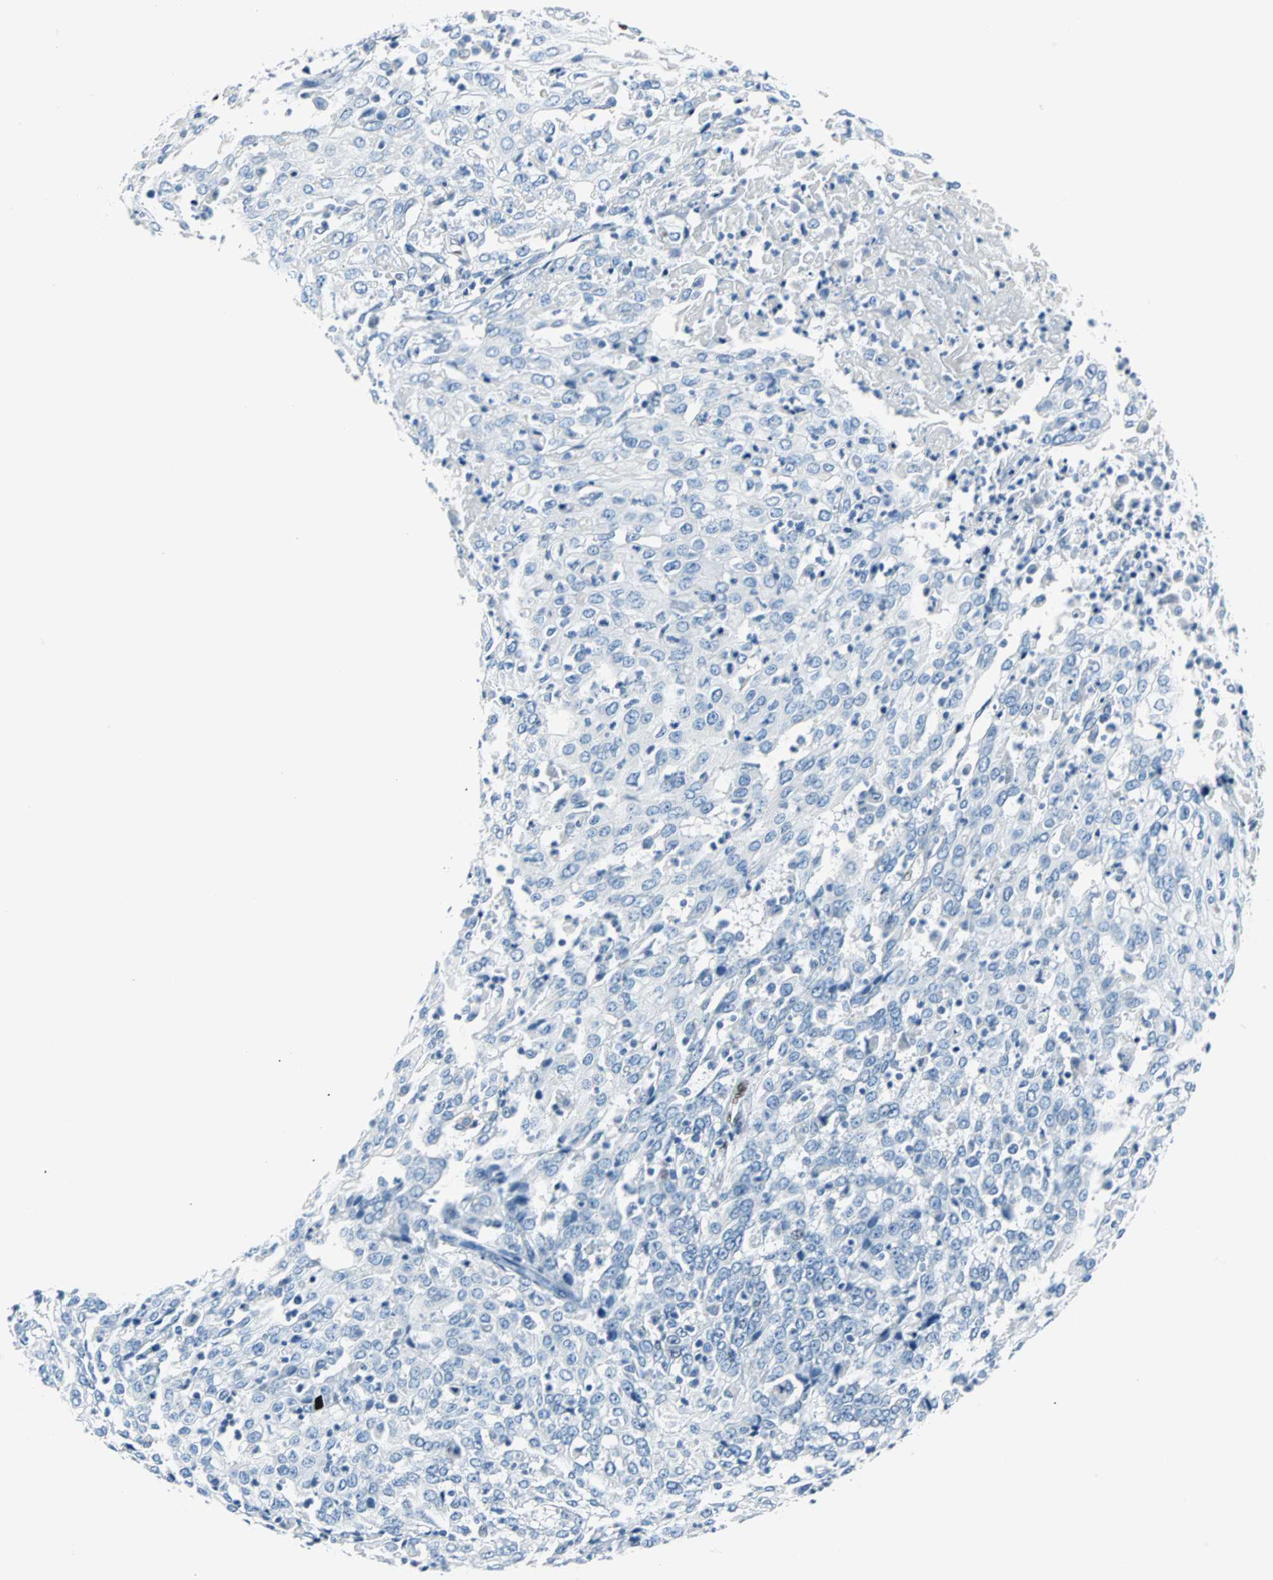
{"staining": {"intensity": "negative", "quantity": "none", "location": "none"}, "tissue": "cervical cancer", "cell_type": "Tumor cells", "image_type": "cancer", "snomed": [{"axis": "morphology", "description": "Squamous cell carcinoma, NOS"}, {"axis": "topography", "description": "Cervix"}], "caption": "The immunohistochemistry histopathology image has no significant expression in tumor cells of cervical squamous cell carcinoma tissue. (DAB IHC visualized using brightfield microscopy, high magnification).", "gene": "IL33", "patient": {"sex": "female", "age": 39}}